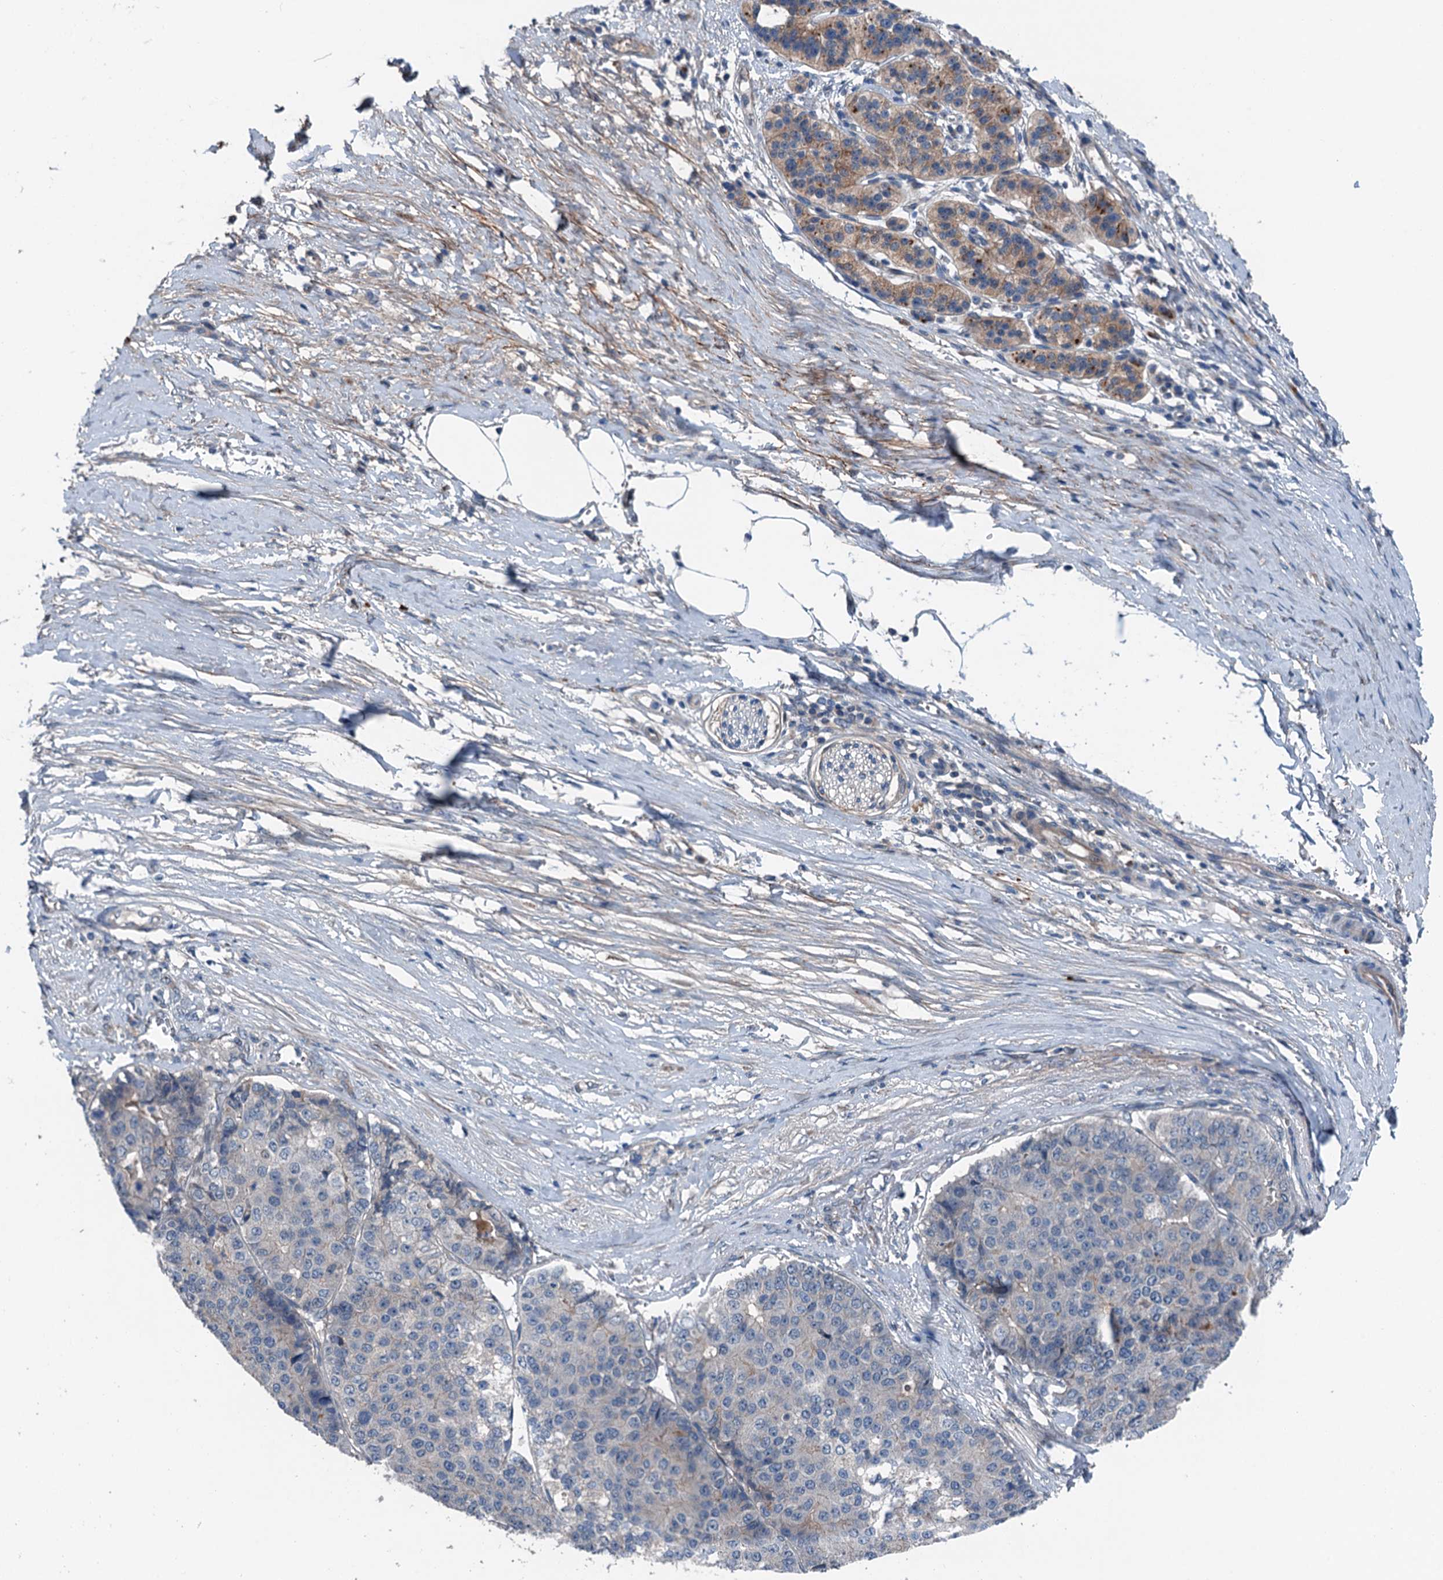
{"staining": {"intensity": "negative", "quantity": "none", "location": "none"}, "tissue": "pancreatic cancer", "cell_type": "Tumor cells", "image_type": "cancer", "snomed": [{"axis": "morphology", "description": "Adenocarcinoma, NOS"}, {"axis": "topography", "description": "Pancreas"}], "caption": "Tumor cells show no significant protein positivity in adenocarcinoma (pancreatic).", "gene": "SLC2A10", "patient": {"sex": "male", "age": 50}}